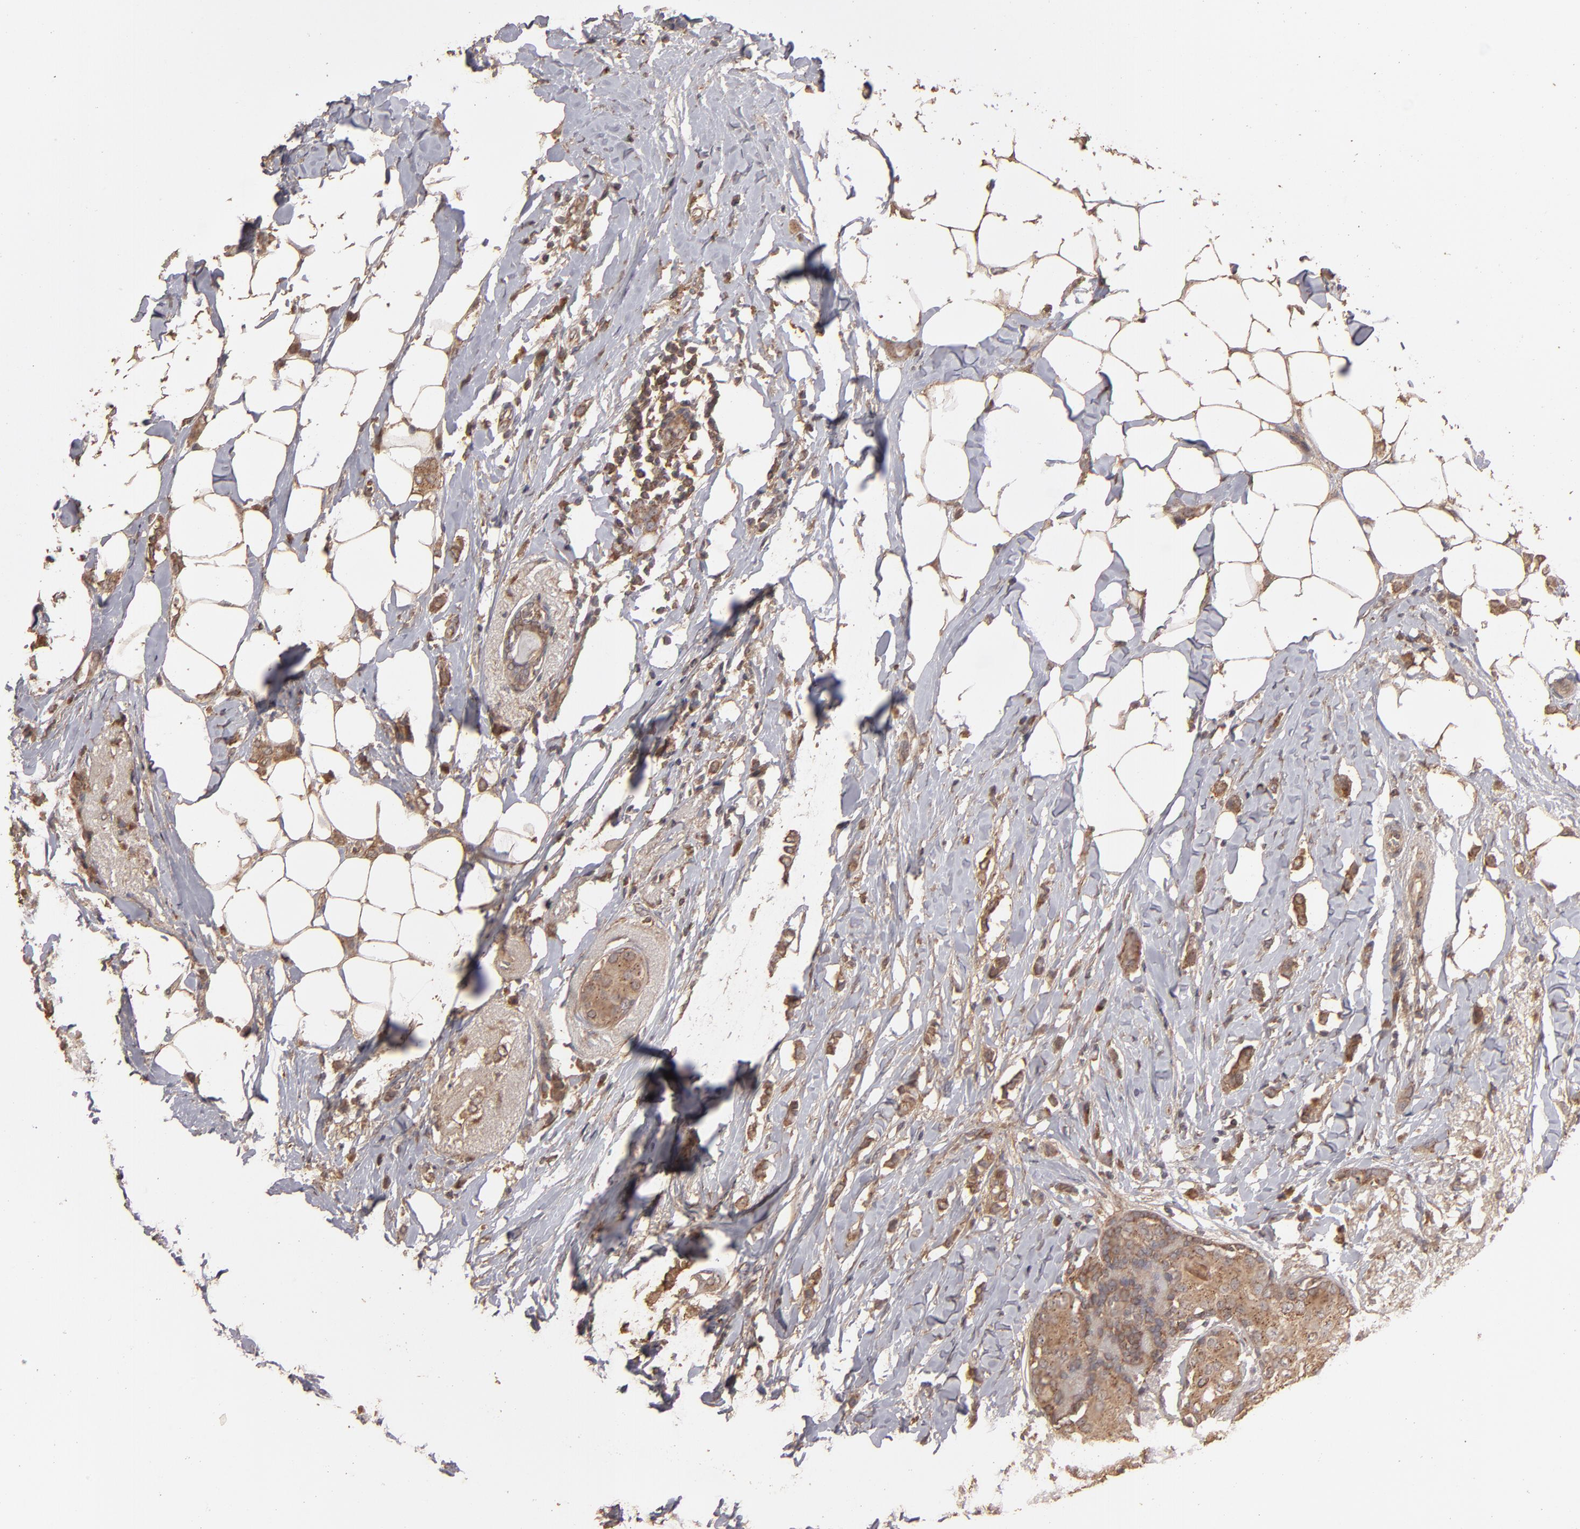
{"staining": {"intensity": "moderate", "quantity": ">75%", "location": "cytoplasmic/membranous"}, "tissue": "breast cancer", "cell_type": "Tumor cells", "image_type": "cancer", "snomed": [{"axis": "morphology", "description": "Lobular carcinoma"}, {"axis": "topography", "description": "Breast"}], "caption": "This image shows immunohistochemistry (IHC) staining of breast cancer, with medium moderate cytoplasmic/membranous expression in about >75% of tumor cells.", "gene": "MMP2", "patient": {"sex": "female", "age": 55}}